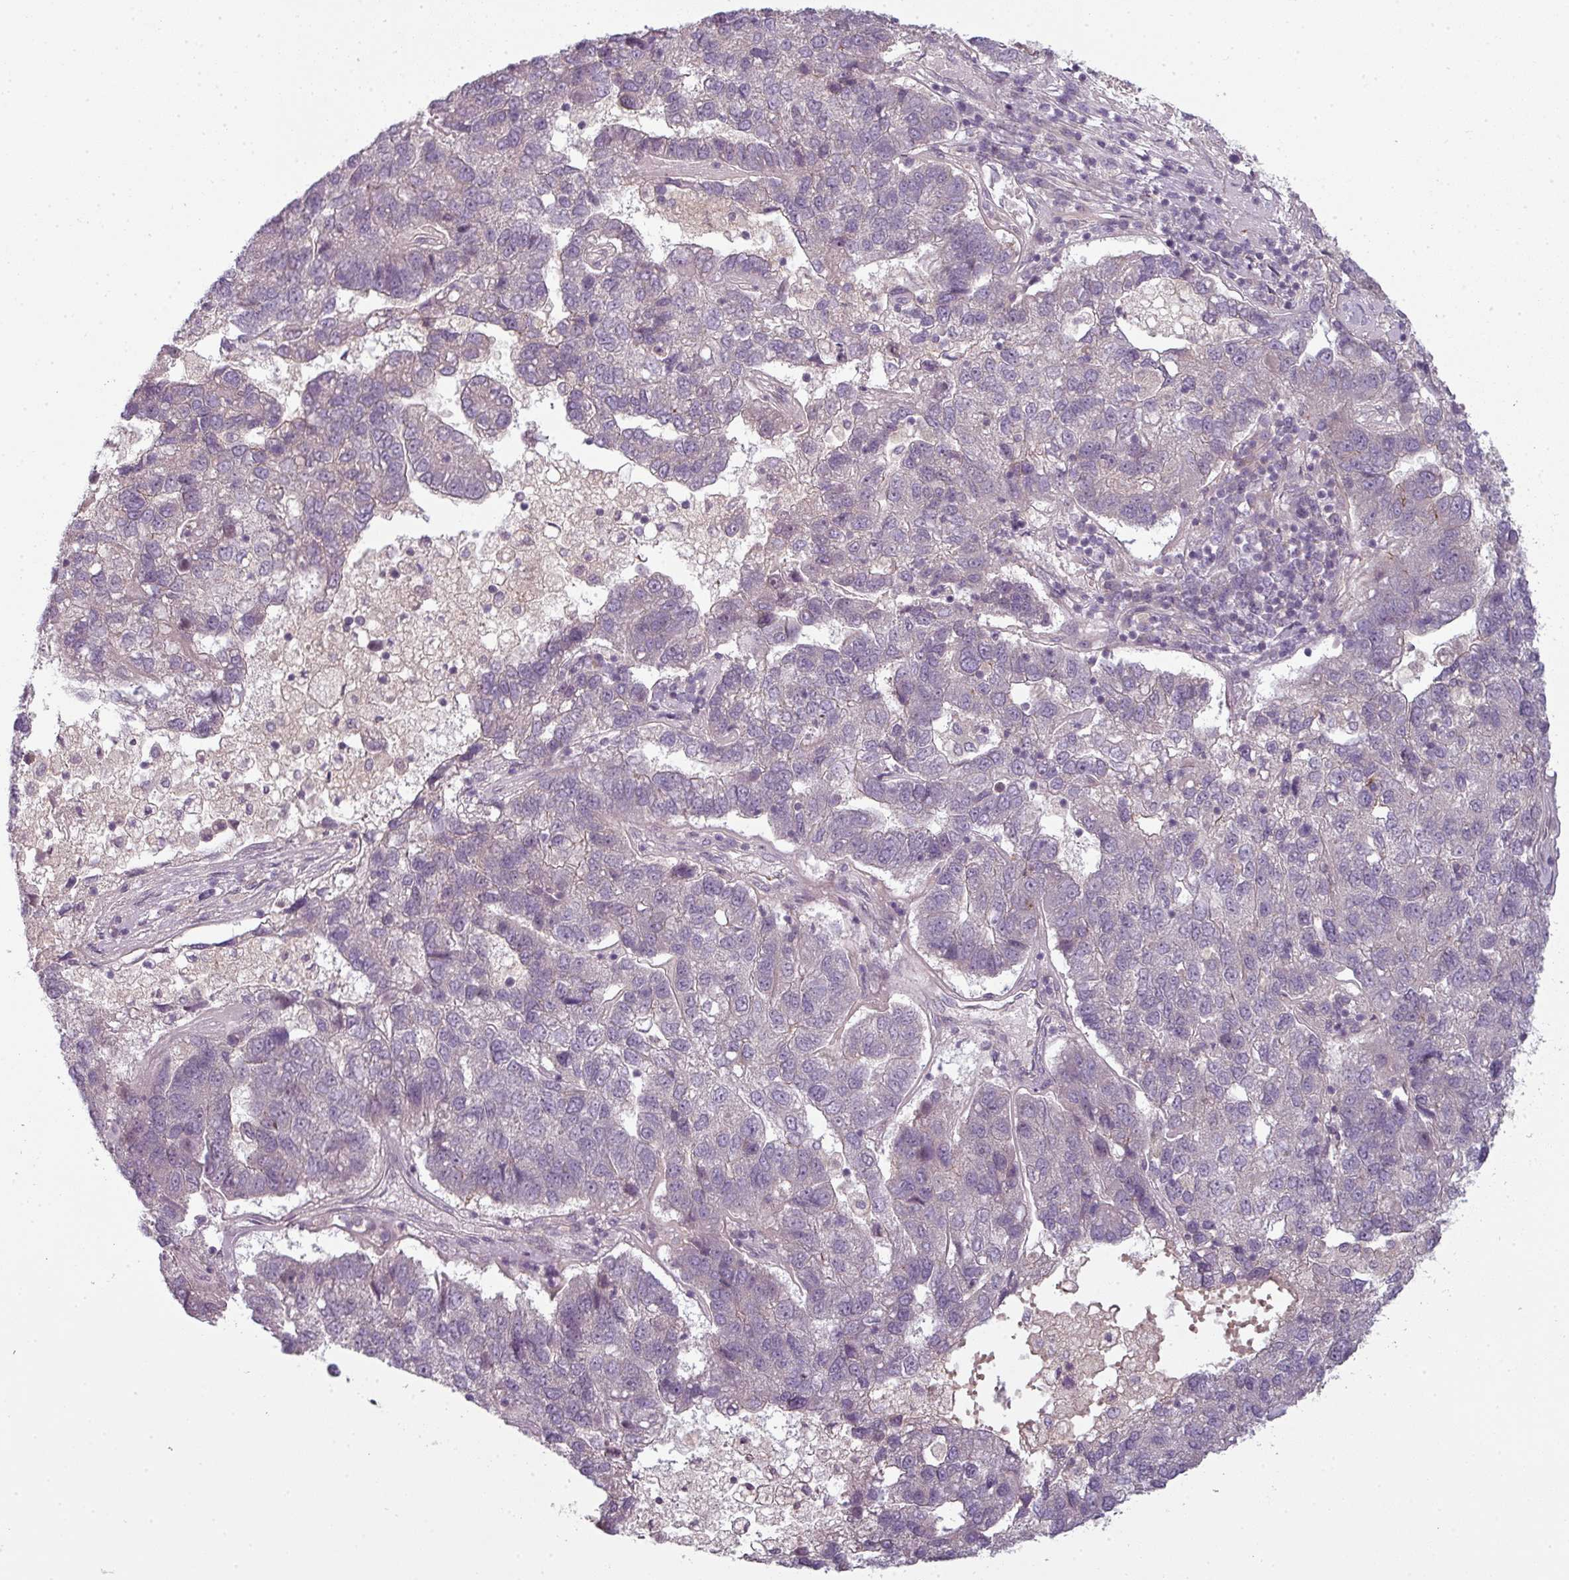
{"staining": {"intensity": "negative", "quantity": "none", "location": "none"}, "tissue": "pancreatic cancer", "cell_type": "Tumor cells", "image_type": "cancer", "snomed": [{"axis": "morphology", "description": "Adenocarcinoma, NOS"}, {"axis": "topography", "description": "Pancreas"}], "caption": "An image of pancreatic cancer stained for a protein displays no brown staining in tumor cells. Brightfield microscopy of immunohistochemistry stained with DAB (3,3'-diaminobenzidine) (brown) and hematoxylin (blue), captured at high magnification.", "gene": "SLC16A9", "patient": {"sex": "female", "age": 61}}